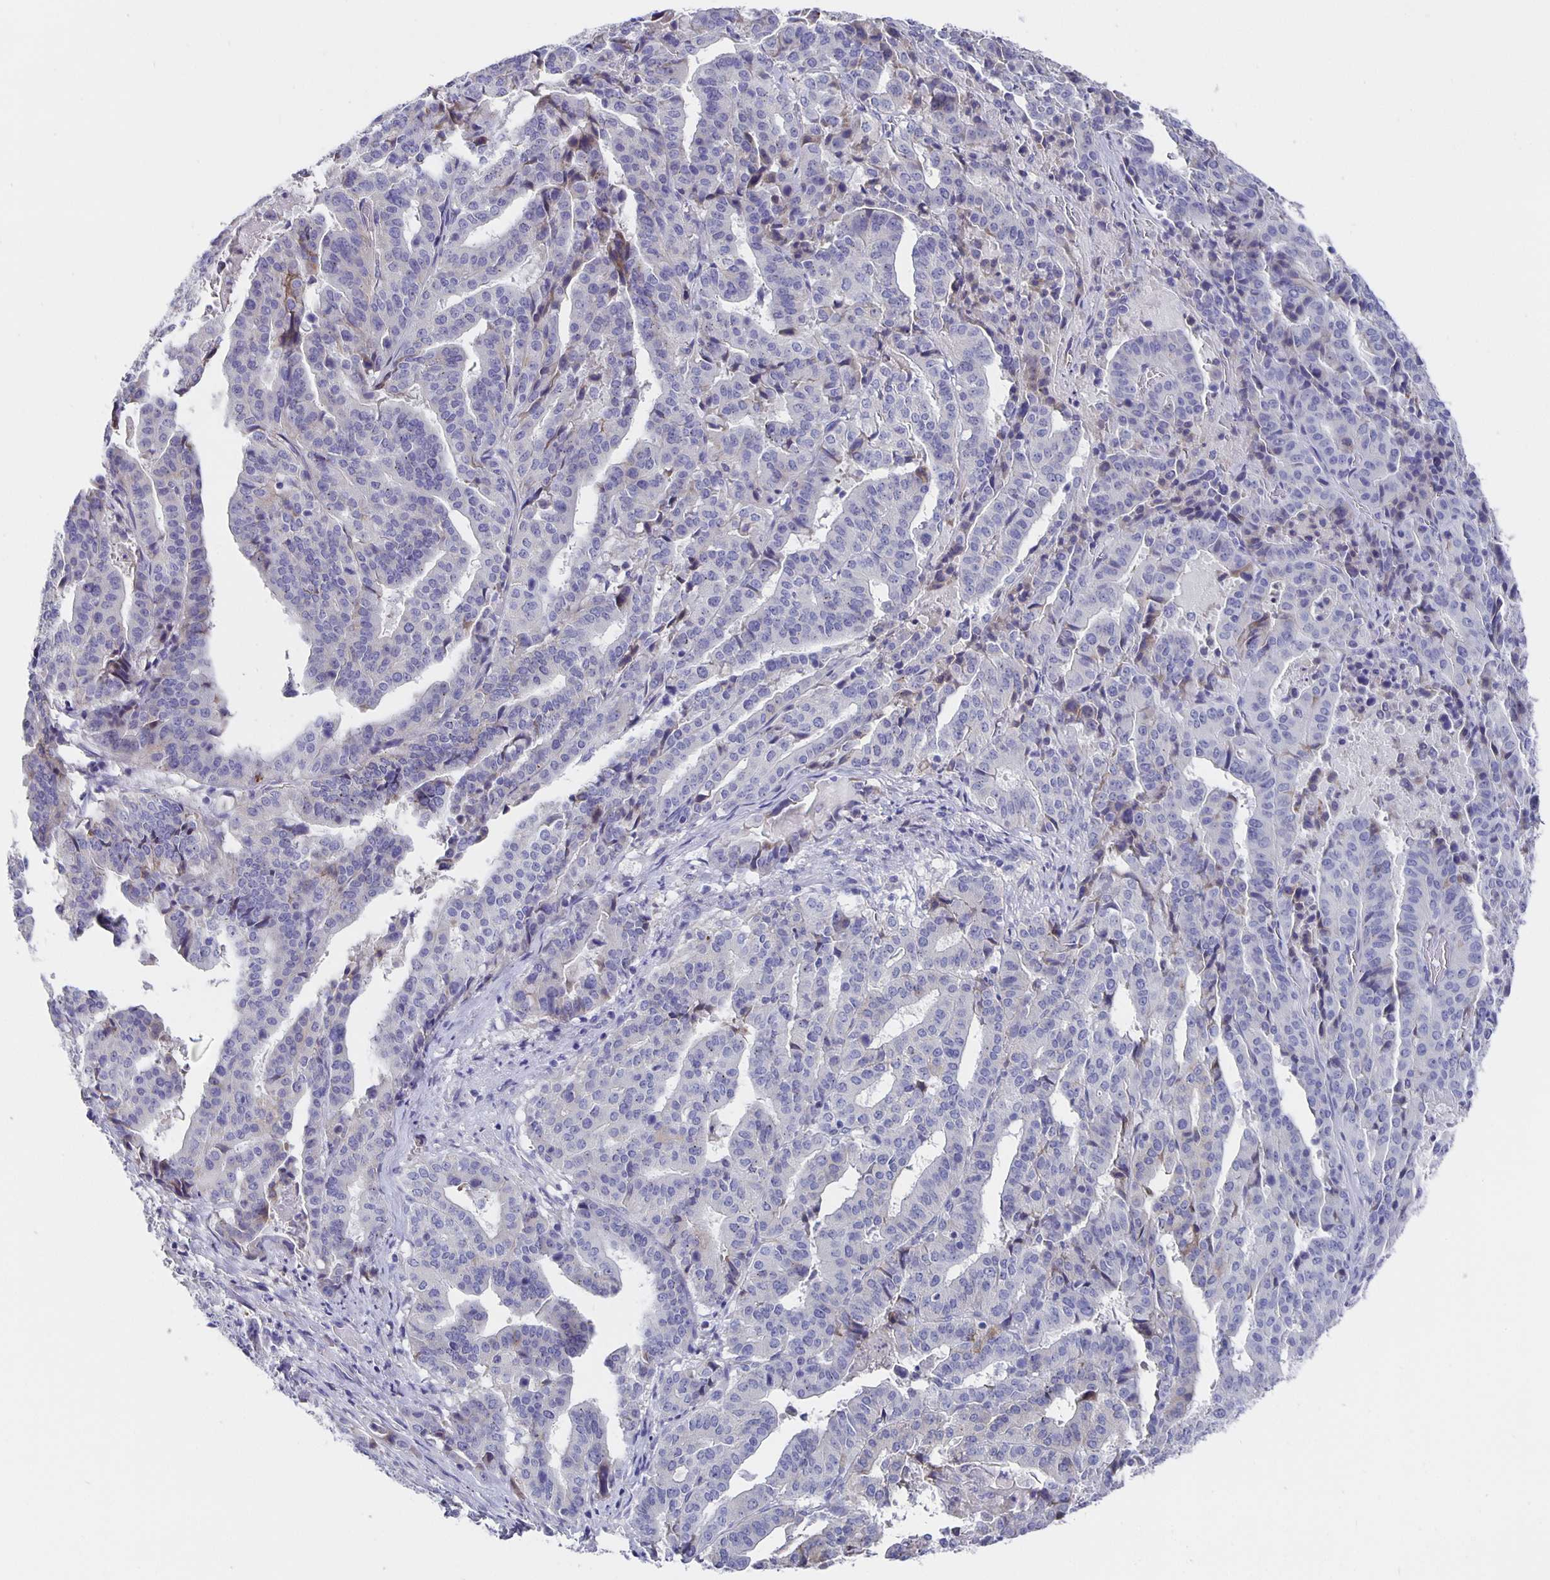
{"staining": {"intensity": "negative", "quantity": "none", "location": "none"}, "tissue": "stomach cancer", "cell_type": "Tumor cells", "image_type": "cancer", "snomed": [{"axis": "morphology", "description": "Adenocarcinoma, NOS"}, {"axis": "topography", "description": "Stomach"}], "caption": "DAB immunohistochemical staining of human stomach adenocarcinoma reveals no significant expression in tumor cells.", "gene": "CFAP74", "patient": {"sex": "male", "age": 48}}